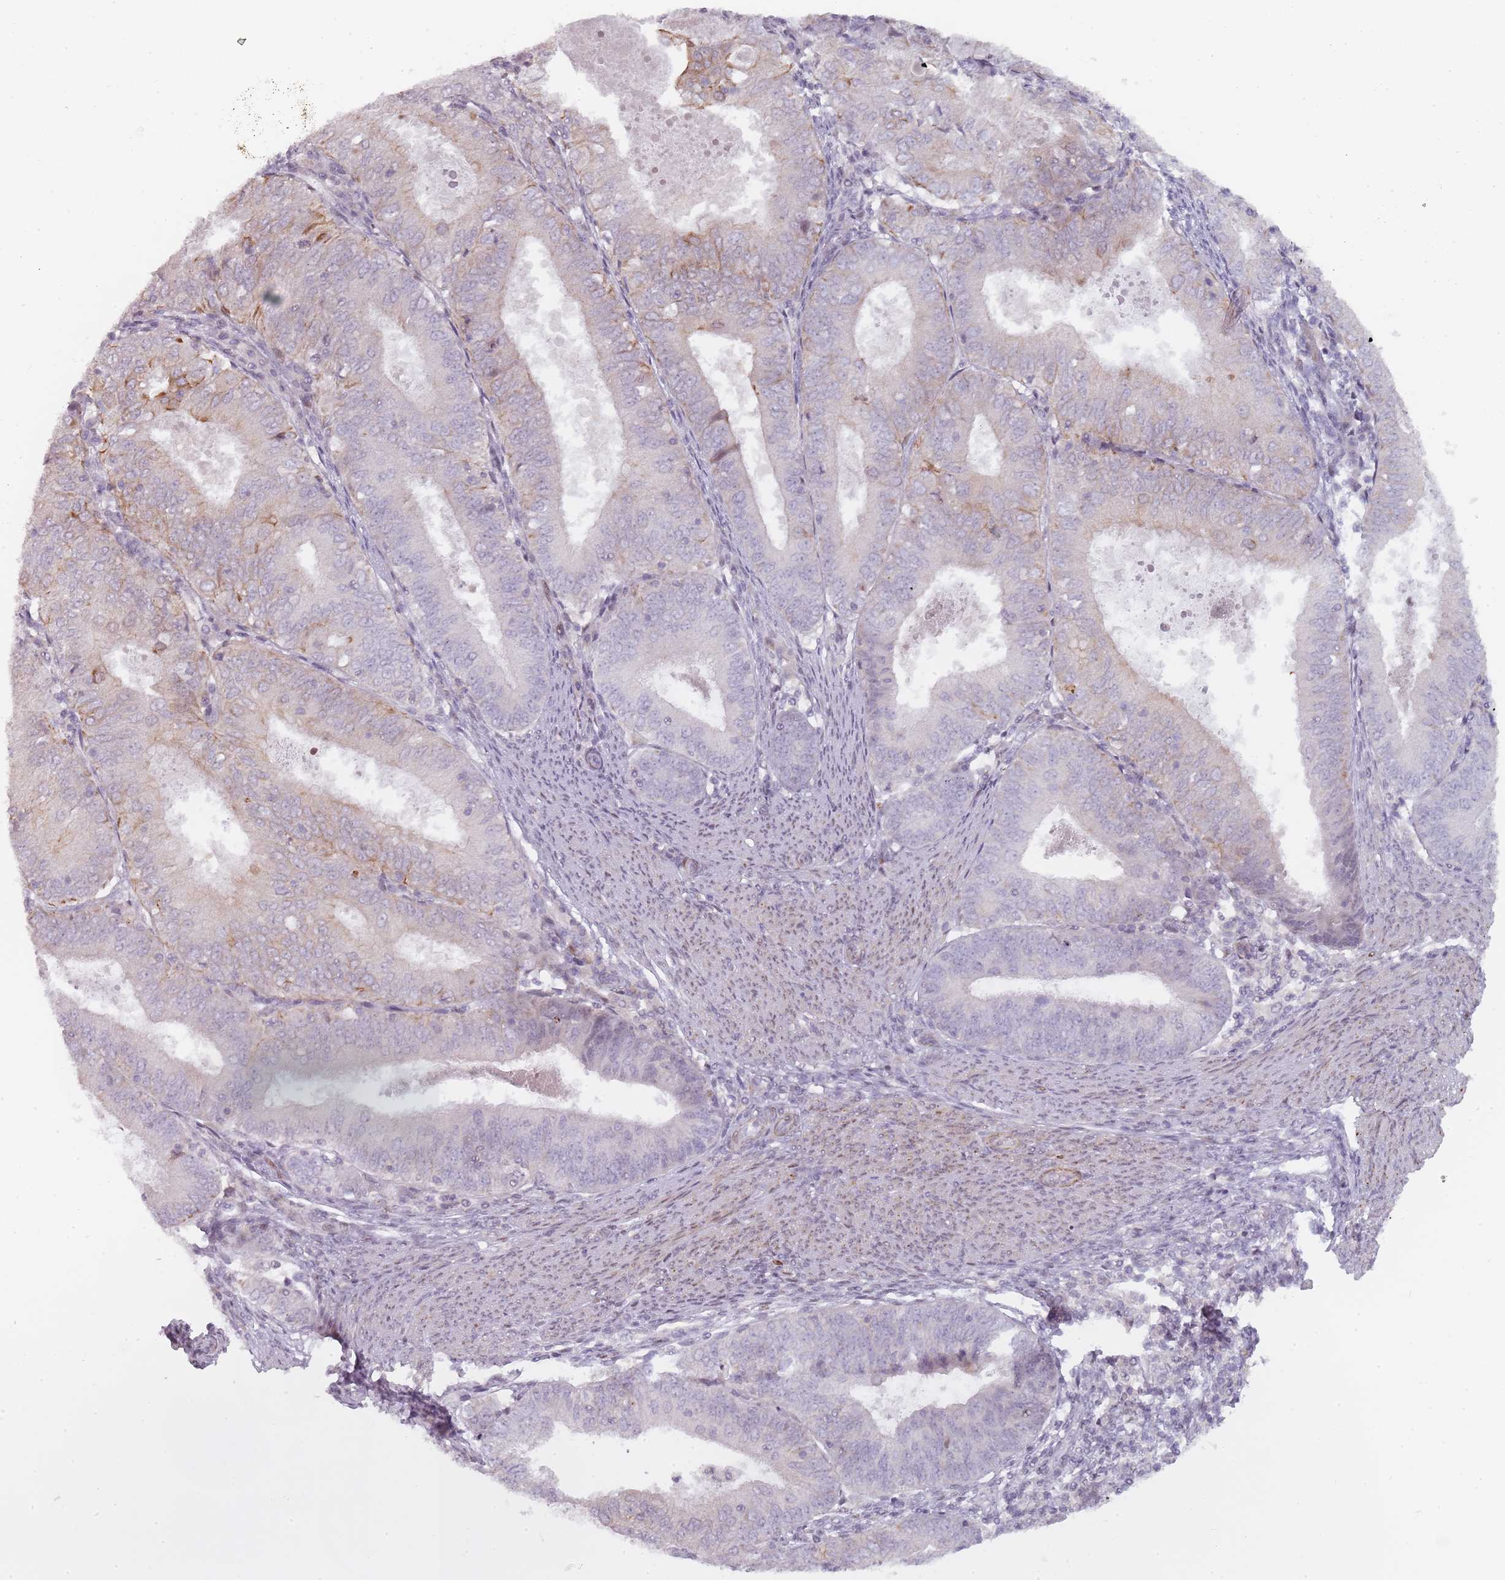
{"staining": {"intensity": "negative", "quantity": "none", "location": "none"}, "tissue": "endometrial cancer", "cell_type": "Tumor cells", "image_type": "cancer", "snomed": [{"axis": "morphology", "description": "Adenocarcinoma, NOS"}, {"axis": "topography", "description": "Endometrium"}], "caption": "Histopathology image shows no protein expression in tumor cells of endometrial cancer (adenocarcinoma) tissue.", "gene": "RPS6KA2", "patient": {"sex": "female", "age": 57}}